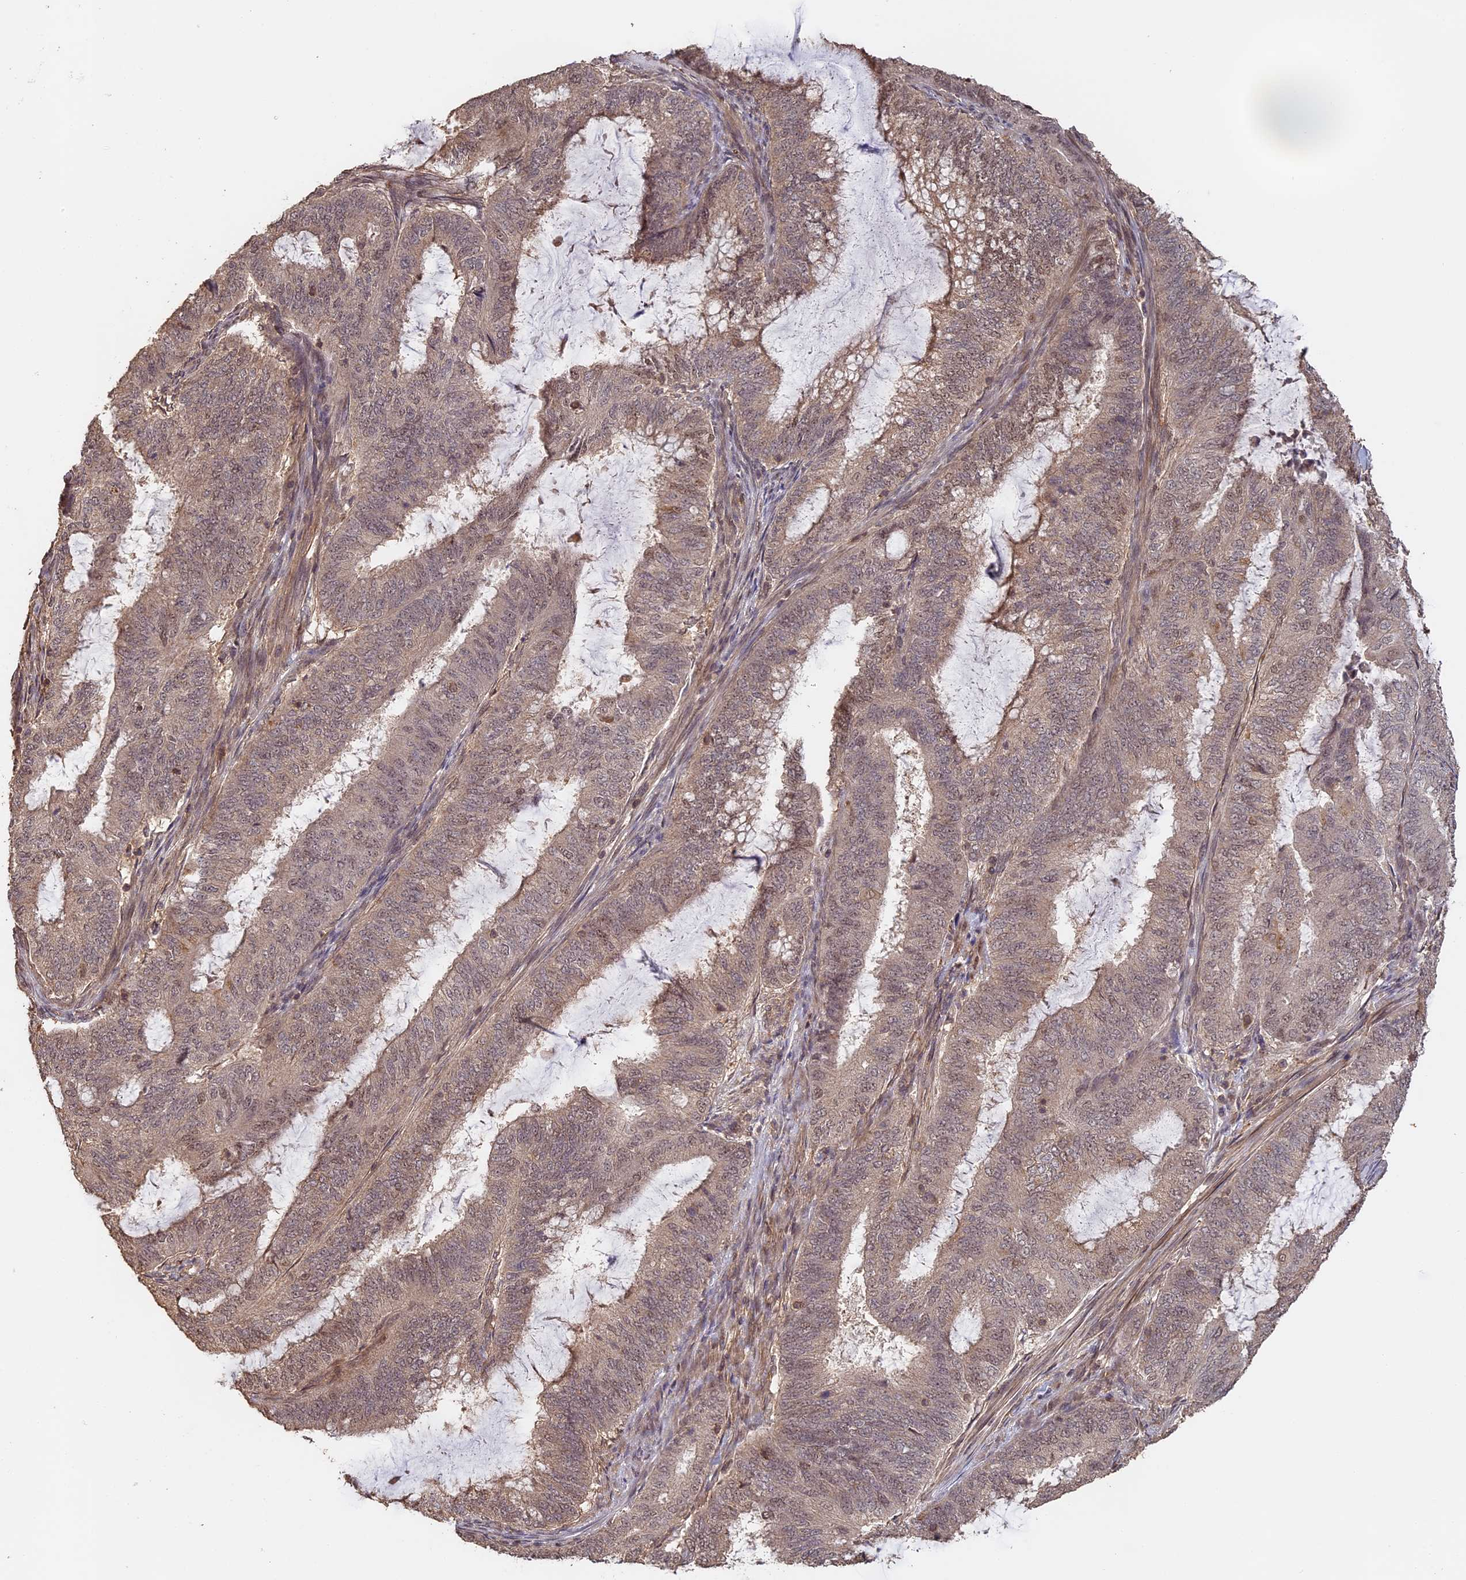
{"staining": {"intensity": "weak", "quantity": ">75%", "location": "cytoplasmic/membranous,nuclear"}, "tissue": "endometrial cancer", "cell_type": "Tumor cells", "image_type": "cancer", "snomed": [{"axis": "morphology", "description": "Adenocarcinoma, NOS"}, {"axis": "topography", "description": "Endometrium"}], "caption": "Tumor cells display weak cytoplasmic/membranous and nuclear expression in approximately >75% of cells in endometrial cancer (adenocarcinoma). (DAB IHC, brown staining for protein, blue staining for nuclei).", "gene": "MYBL2", "patient": {"sex": "female", "age": 51}}